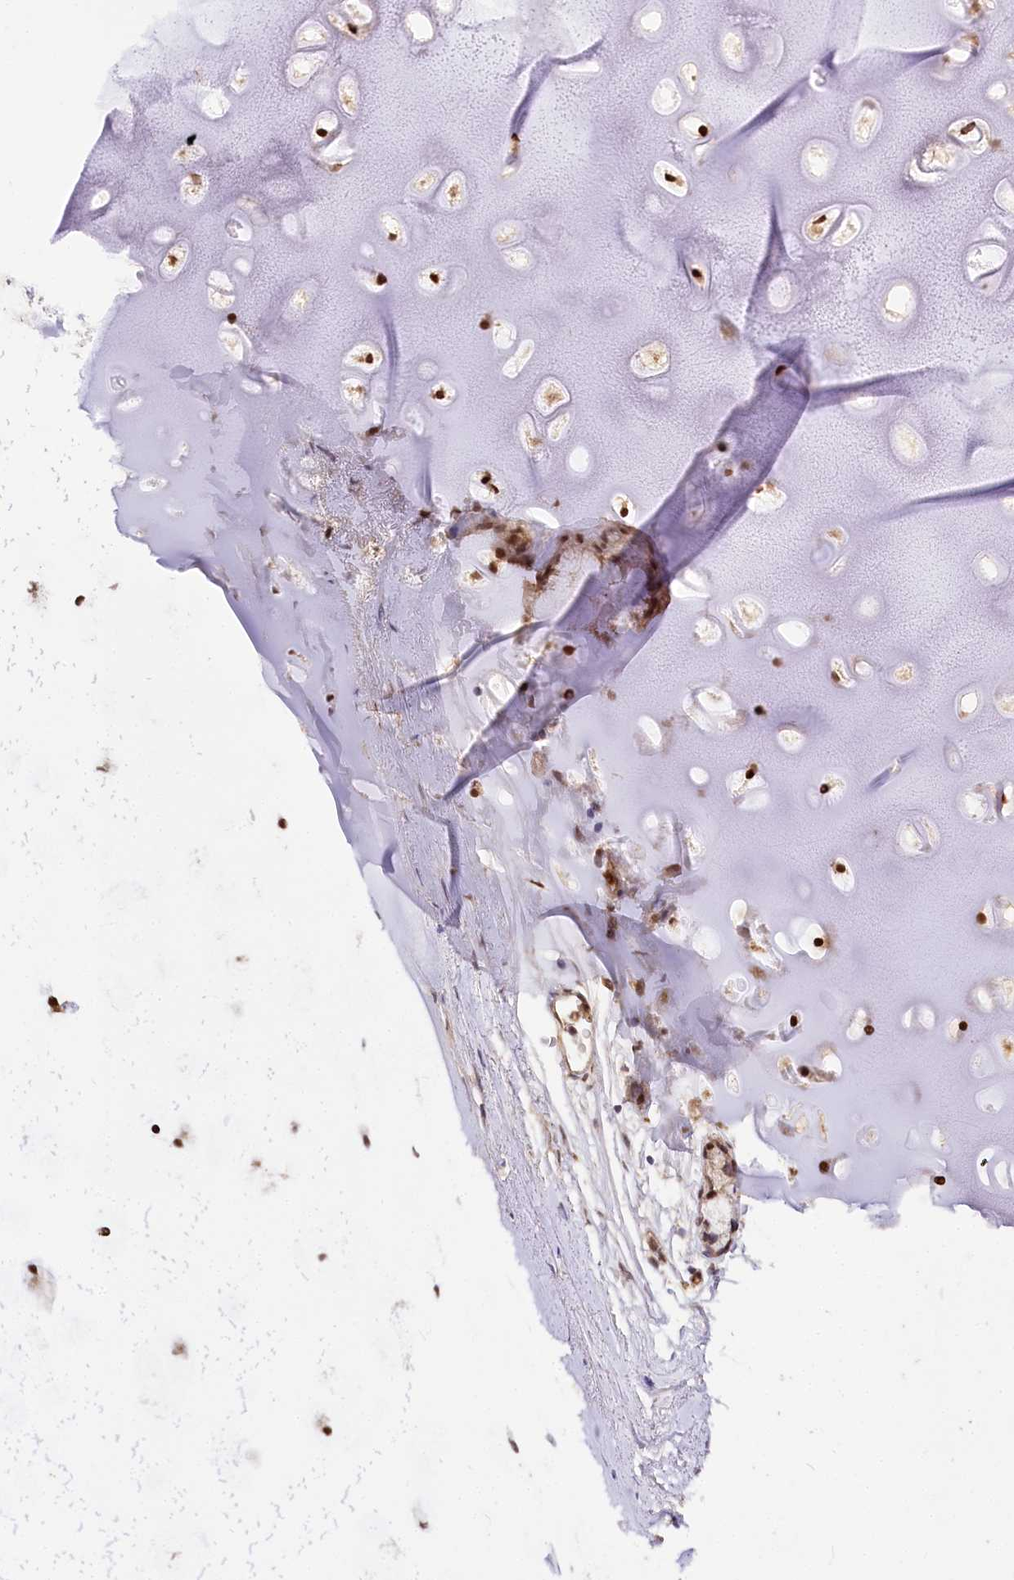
{"staining": {"intensity": "moderate", "quantity": ">75%", "location": "nuclear"}, "tissue": "adipose tissue", "cell_type": "Adipocytes", "image_type": "normal", "snomed": [{"axis": "morphology", "description": "Normal tissue, NOS"}, {"axis": "topography", "description": "Lymph node"}, {"axis": "topography", "description": "Bronchus"}], "caption": "Moderate nuclear protein expression is appreciated in about >75% of adipocytes in adipose tissue.", "gene": "GNL3L", "patient": {"sex": "male", "age": 63}}